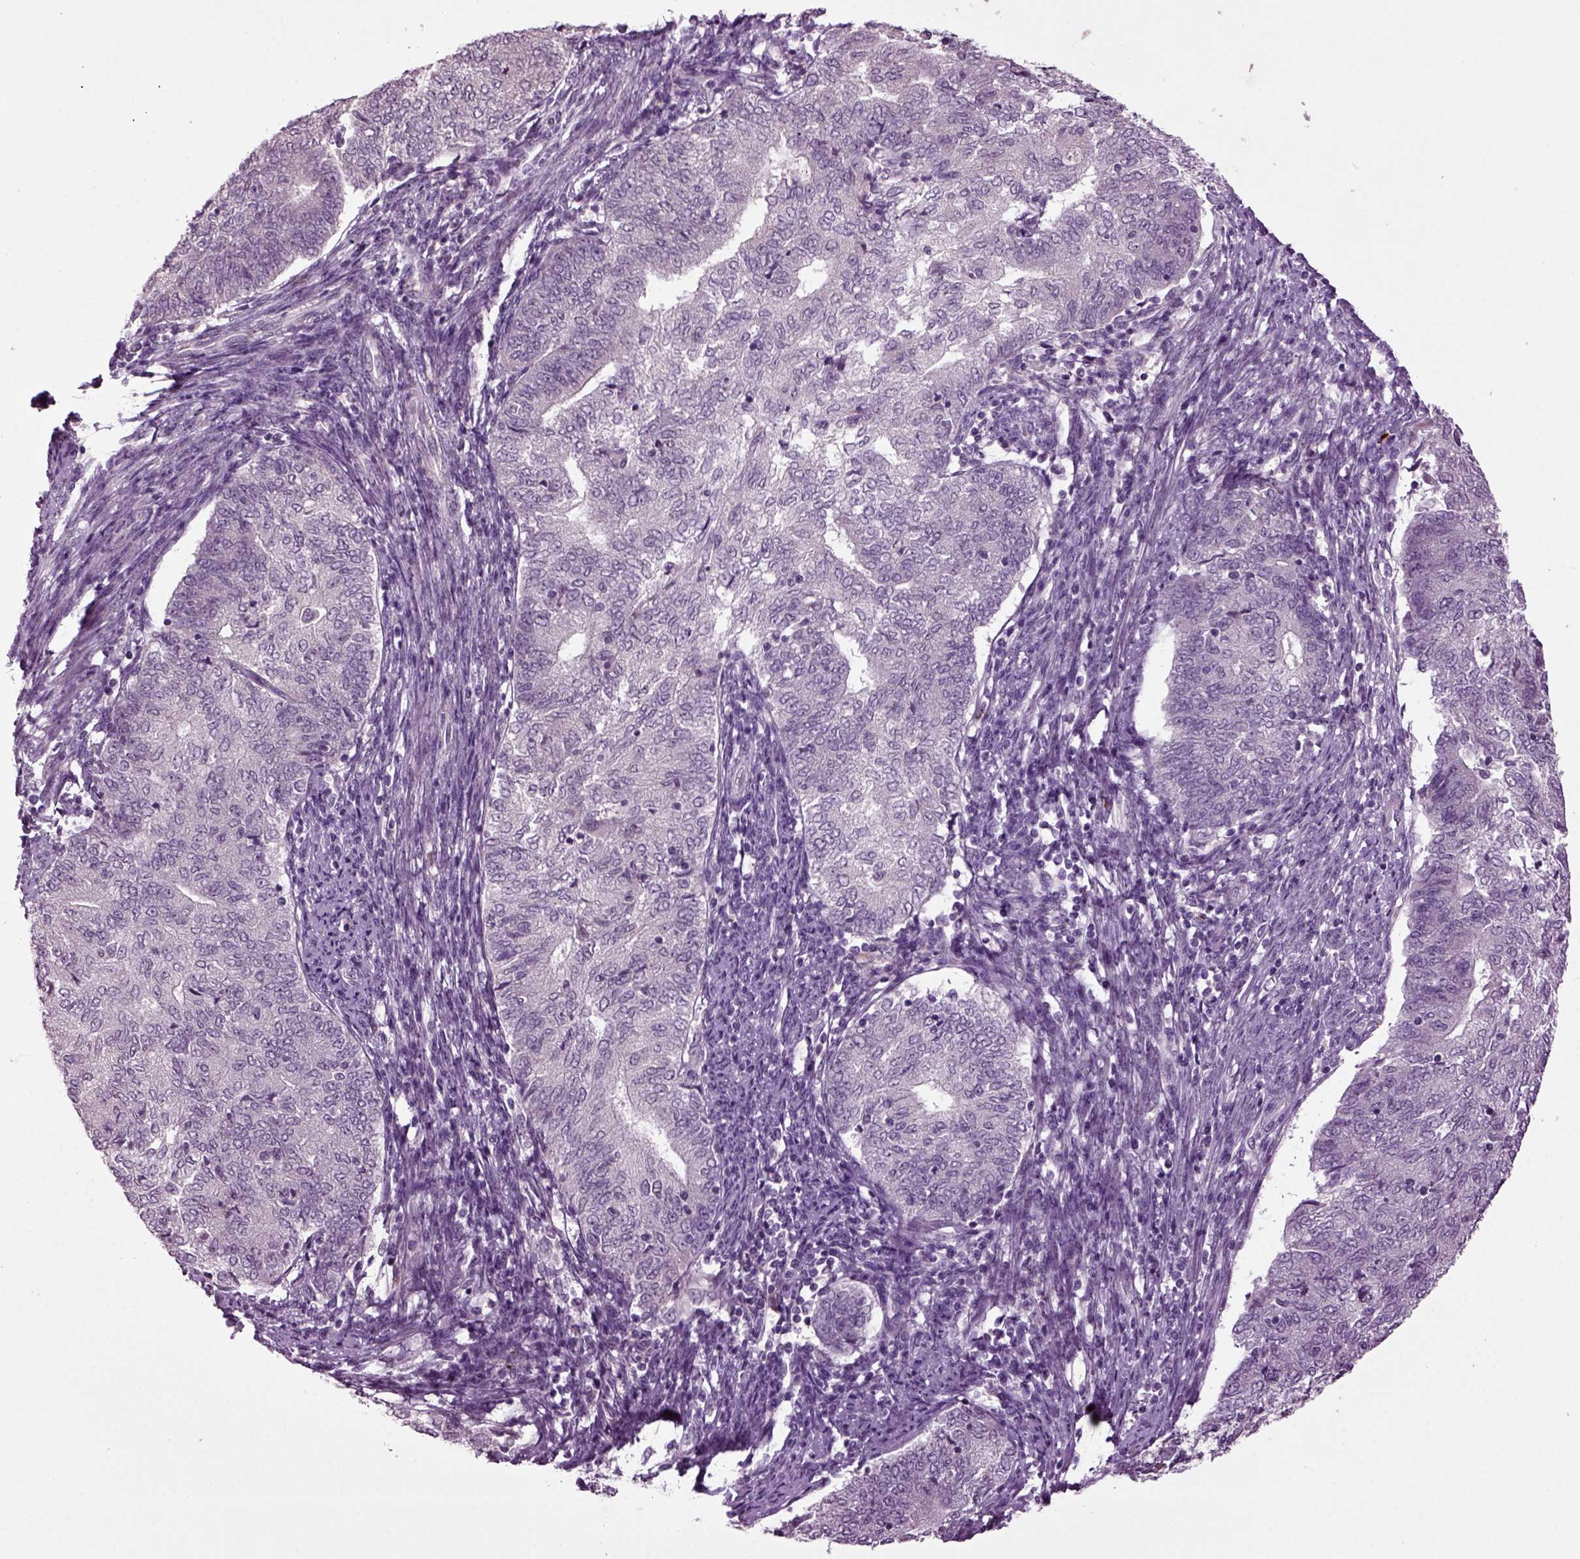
{"staining": {"intensity": "negative", "quantity": "none", "location": "none"}, "tissue": "endometrial cancer", "cell_type": "Tumor cells", "image_type": "cancer", "snomed": [{"axis": "morphology", "description": "Adenocarcinoma, NOS"}, {"axis": "topography", "description": "Endometrium"}], "caption": "Tumor cells are negative for protein expression in human endometrial adenocarcinoma.", "gene": "SLC17A6", "patient": {"sex": "female", "age": 65}}